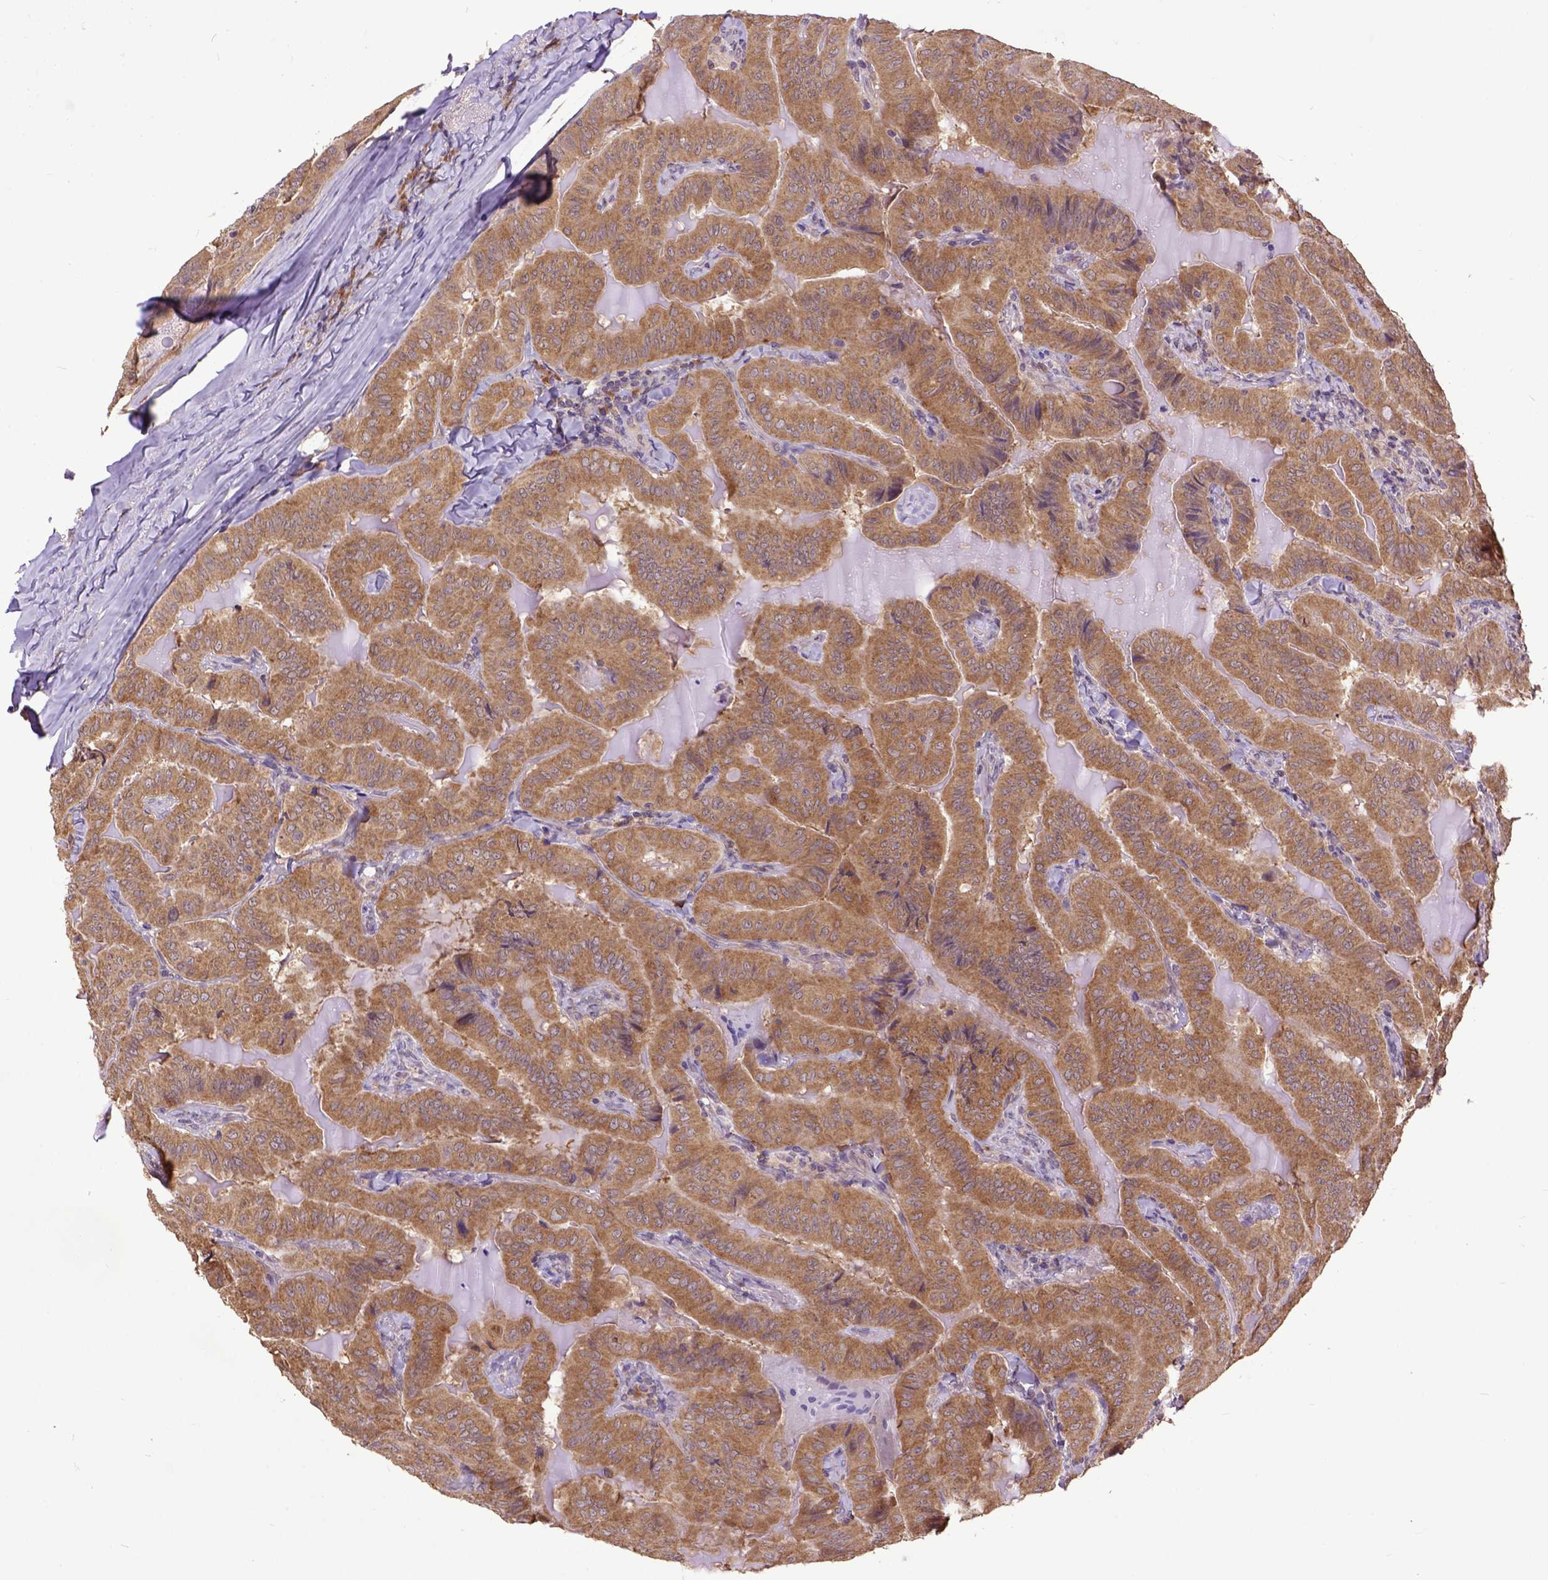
{"staining": {"intensity": "moderate", "quantity": ">75%", "location": "cytoplasmic/membranous"}, "tissue": "thyroid cancer", "cell_type": "Tumor cells", "image_type": "cancer", "snomed": [{"axis": "morphology", "description": "Papillary adenocarcinoma, NOS"}, {"axis": "topography", "description": "Thyroid gland"}], "caption": "The histopathology image exhibits staining of thyroid papillary adenocarcinoma, revealing moderate cytoplasmic/membranous protein expression (brown color) within tumor cells.", "gene": "ARL1", "patient": {"sex": "female", "age": 68}}